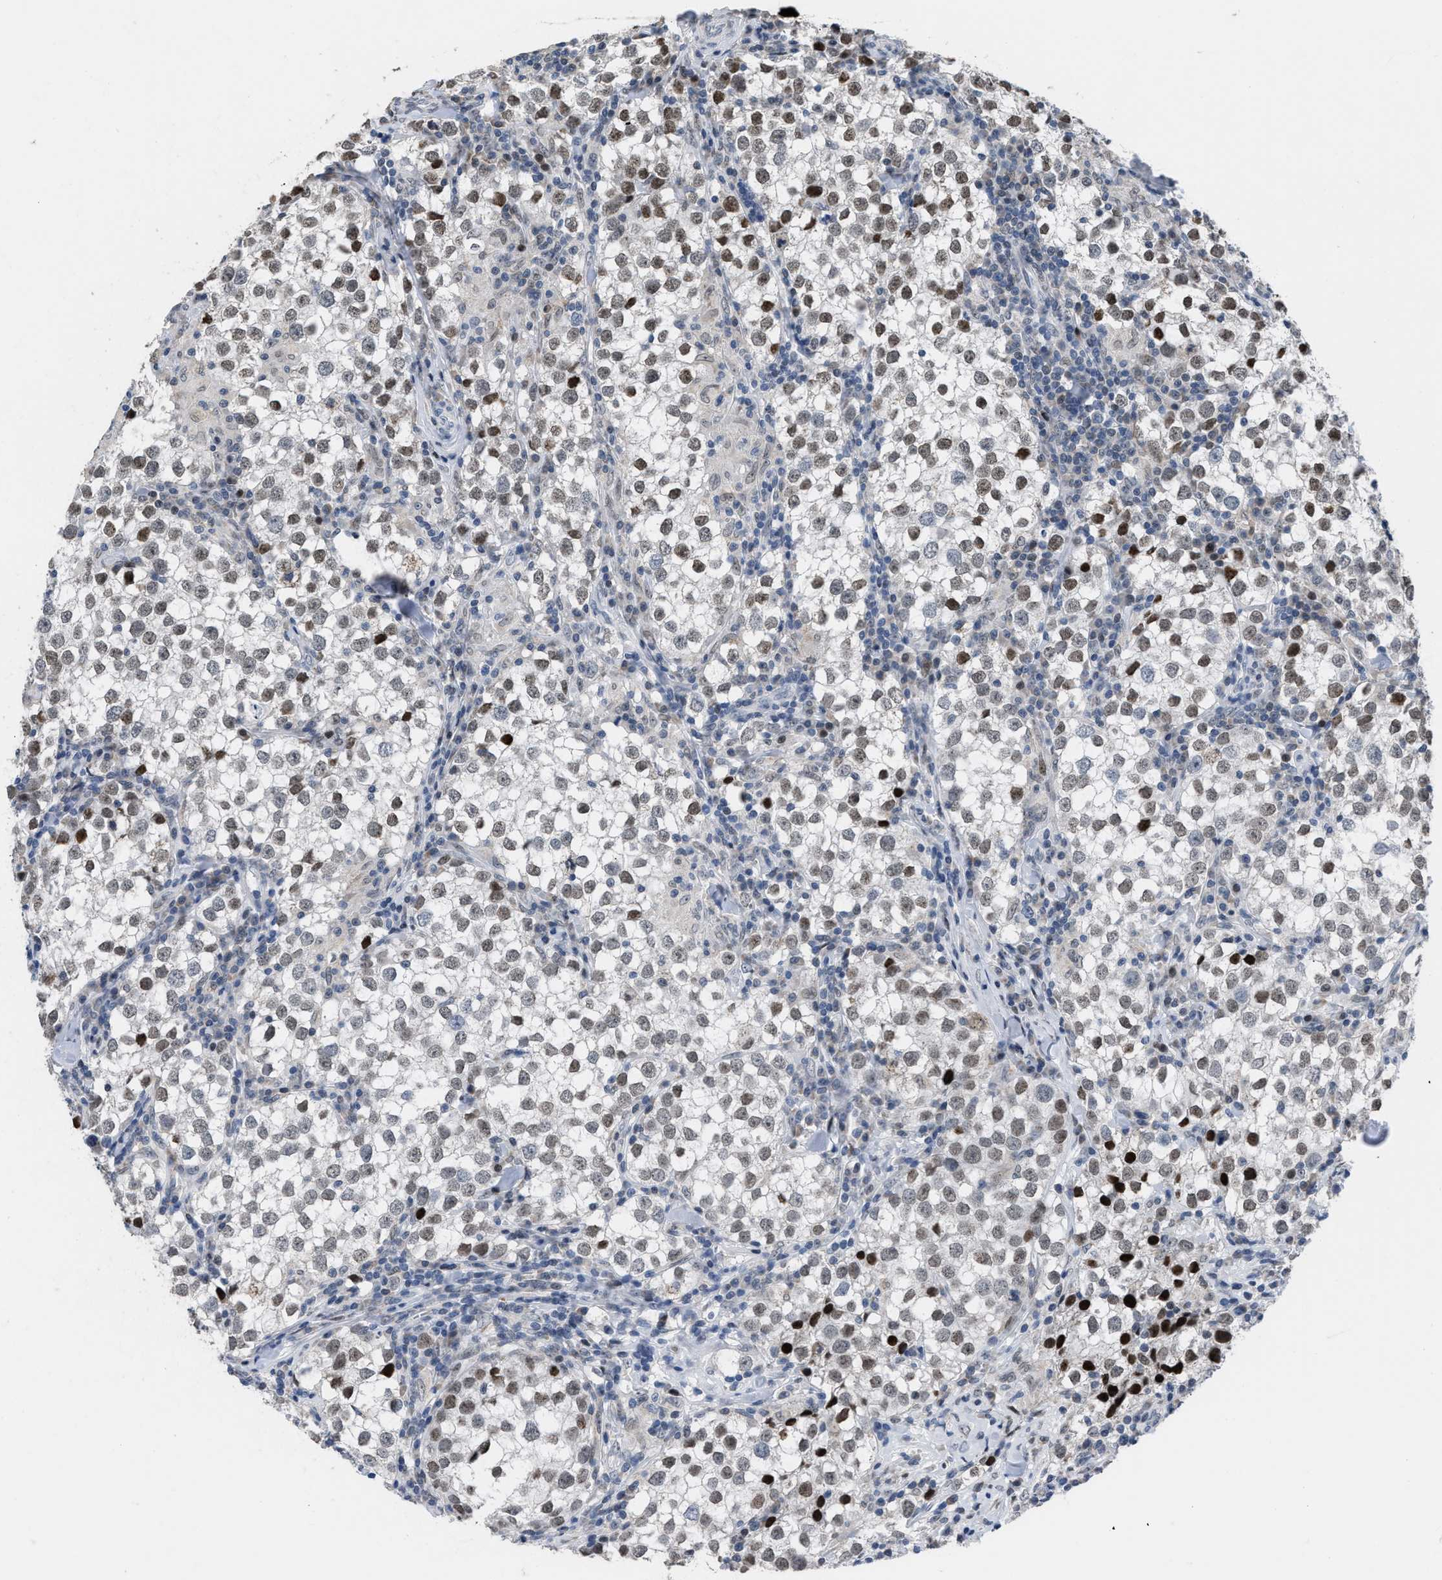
{"staining": {"intensity": "strong", "quantity": "25%-75%", "location": "nuclear"}, "tissue": "testis cancer", "cell_type": "Tumor cells", "image_type": "cancer", "snomed": [{"axis": "morphology", "description": "Seminoma, NOS"}, {"axis": "morphology", "description": "Carcinoma, Embryonal, NOS"}, {"axis": "topography", "description": "Testis"}], "caption": "Testis seminoma tissue displays strong nuclear staining in about 25%-75% of tumor cells, visualized by immunohistochemistry.", "gene": "SETDB1", "patient": {"sex": "male", "age": 36}}